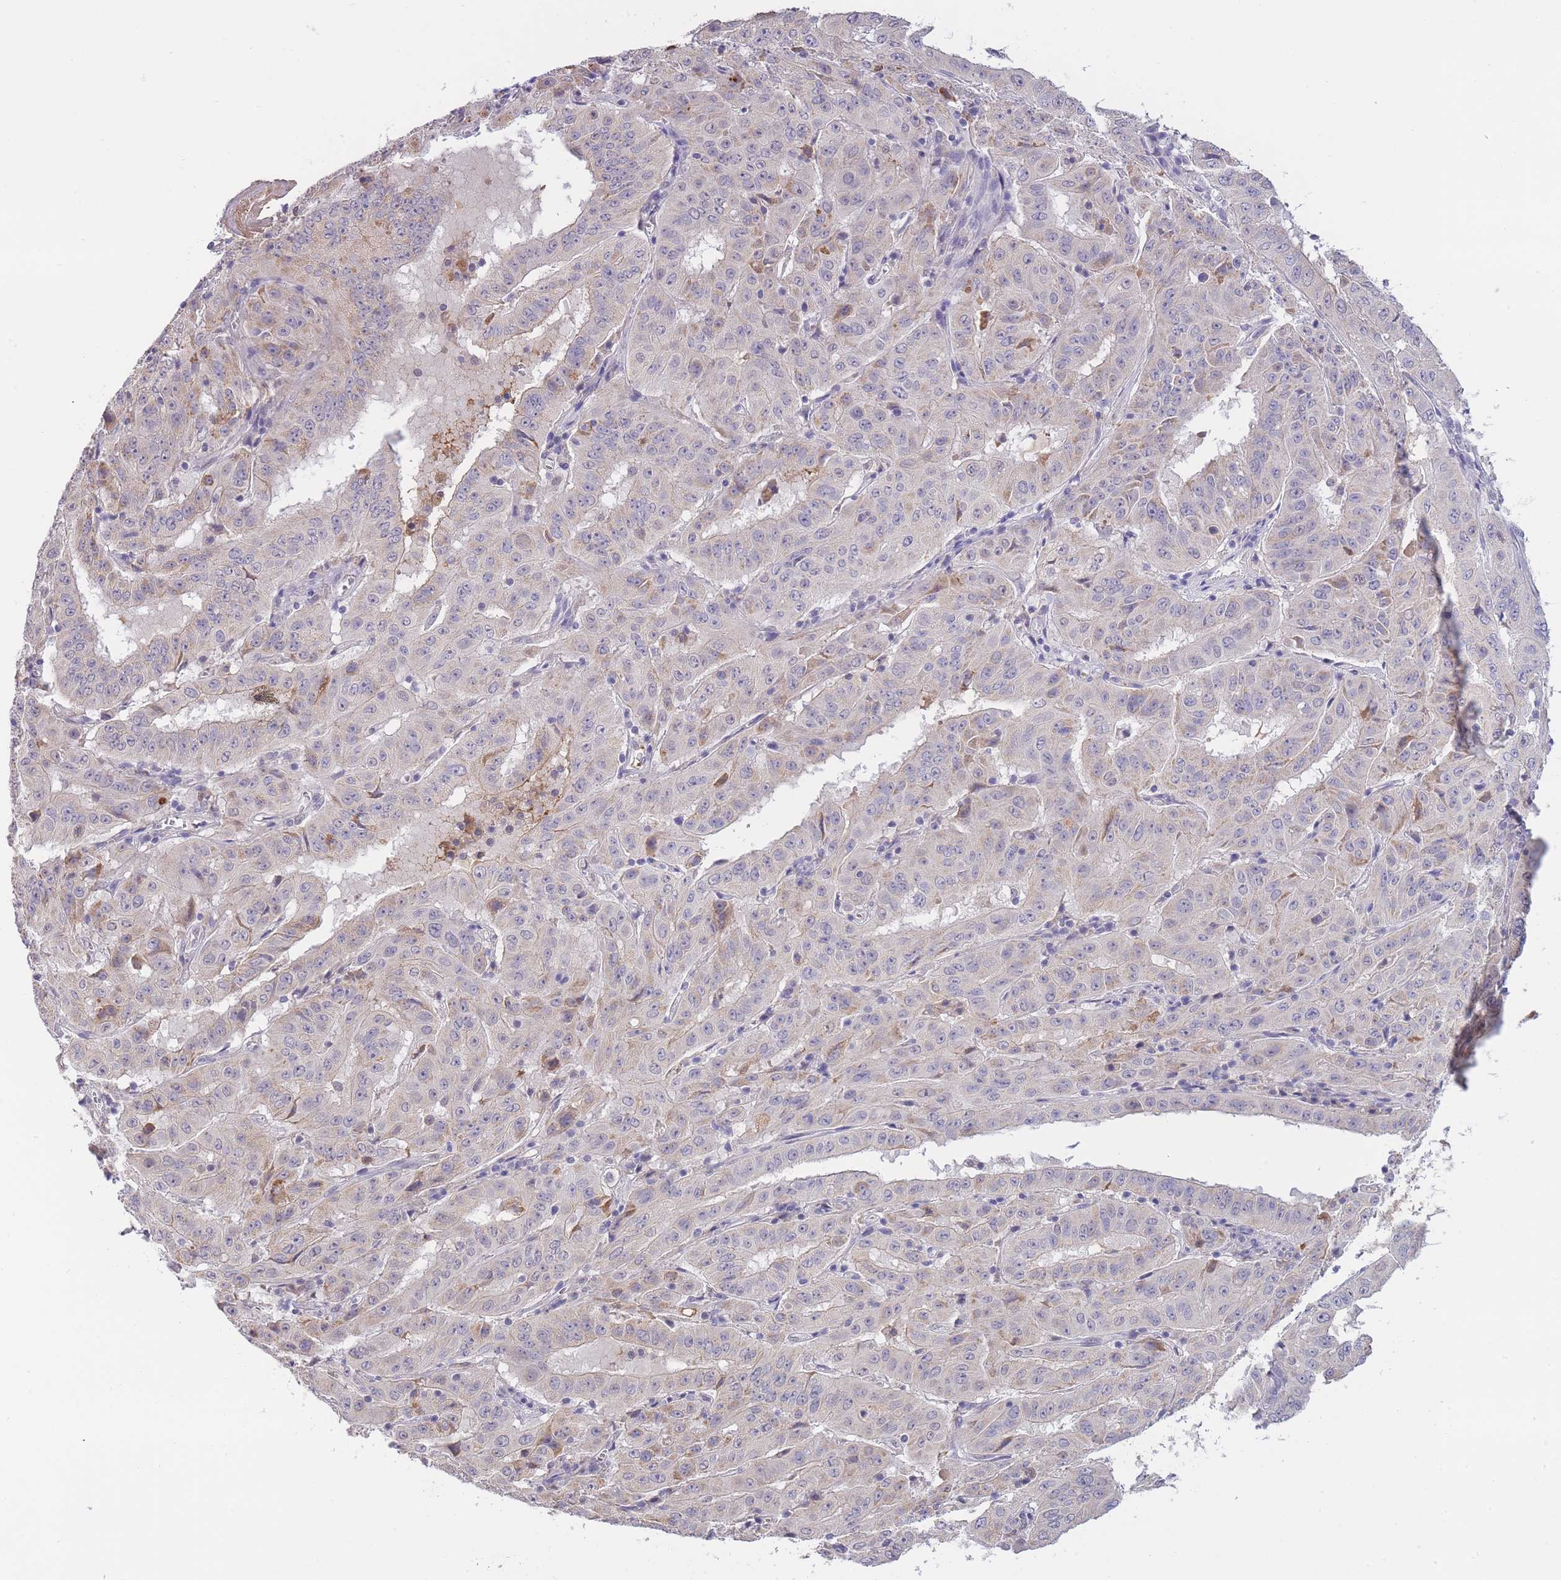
{"staining": {"intensity": "negative", "quantity": "none", "location": "none"}, "tissue": "pancreatic cancer", "cell_type": "Tumor cells", "image_type": "cancer", "snomed": [{"axis": "morphology", "description": "Adenocarcinoma, NOS"}, {"axis": "topography", "description": "Pancreas"}], "caption": "A micrograph of human adenocarcinoma (pancreatic) is negative for staining in tumor cells. (DAB (3,3'-diaminobenzidine) IHC, high magnification).", "gene": "GOLGA6L25", "patient": {"sex": "male", "age": 63}}